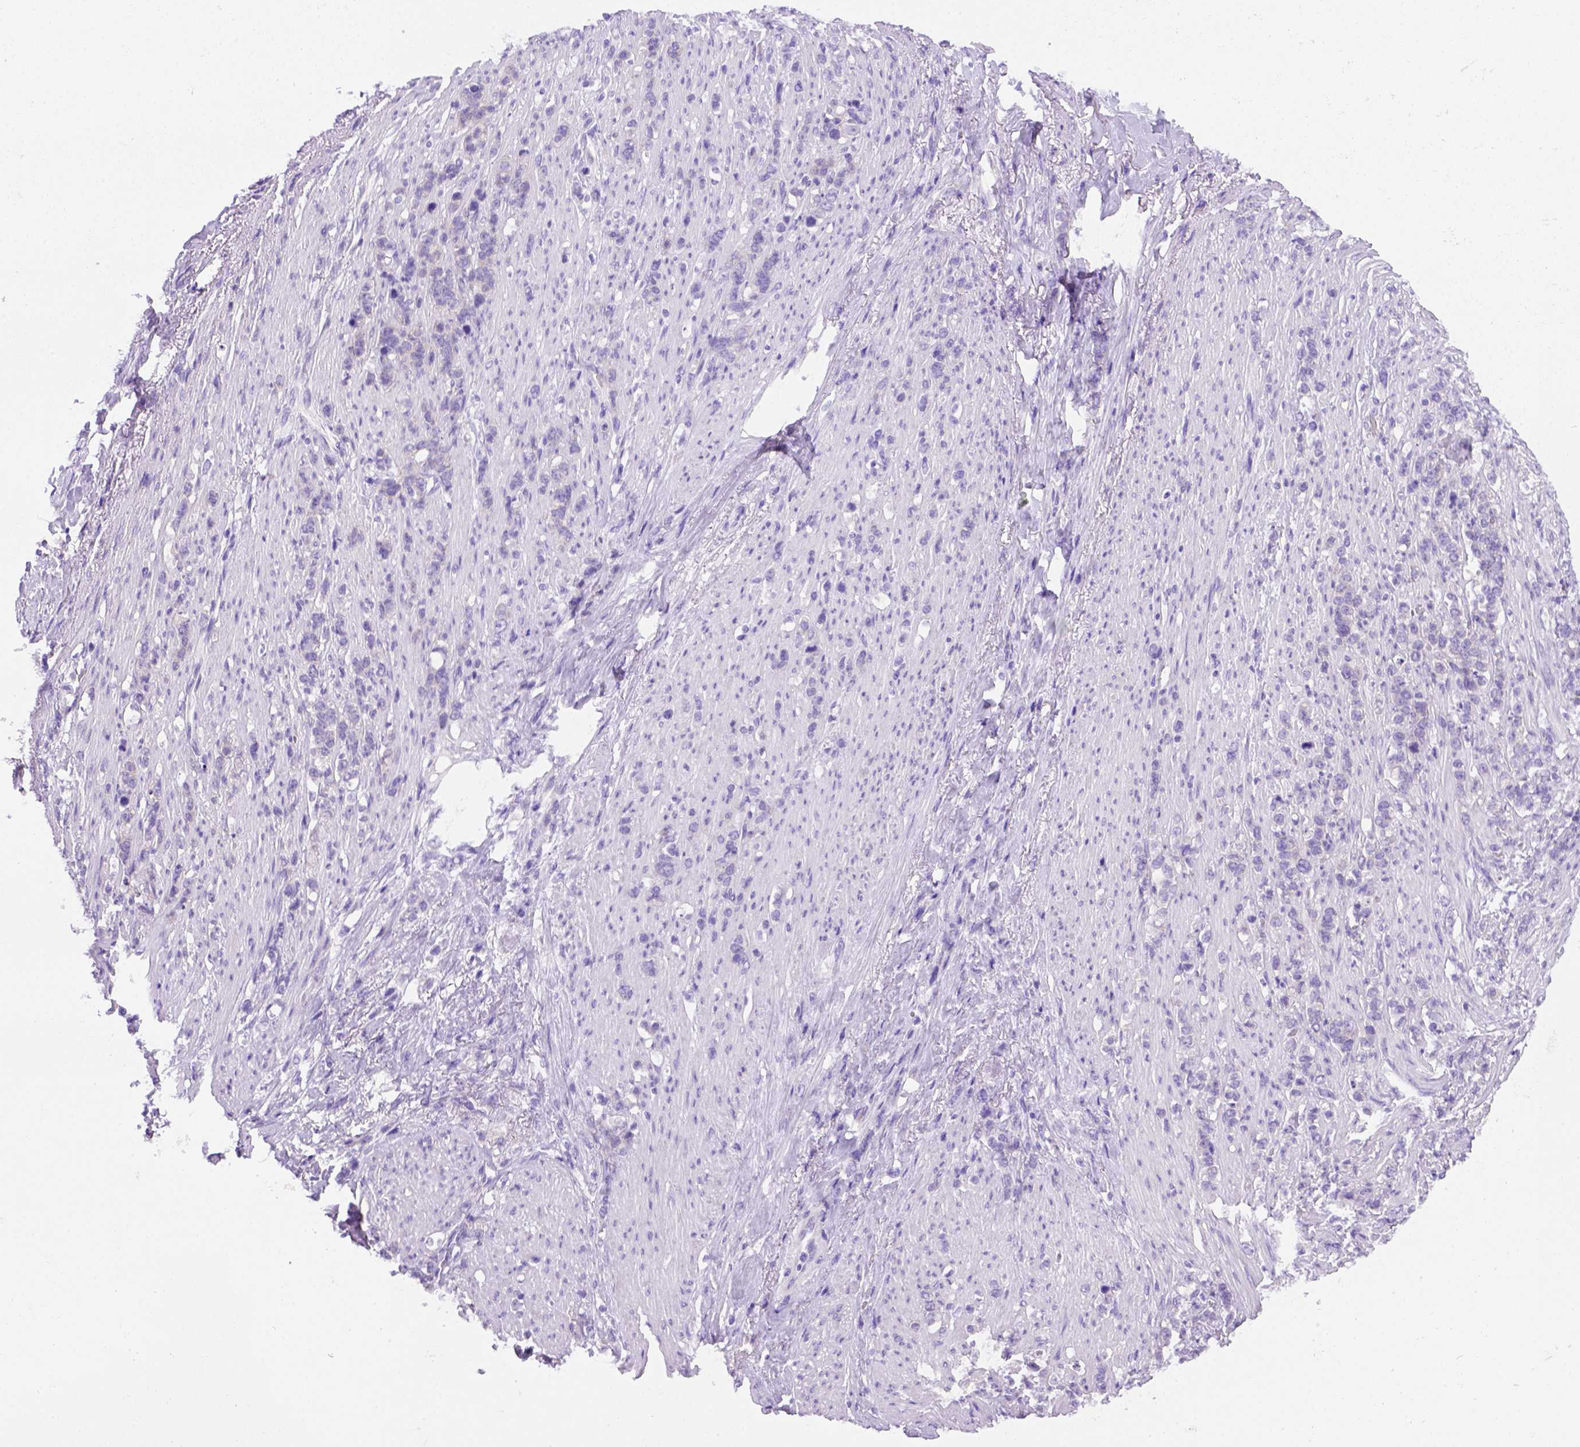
{"staining": {"intensity": "negative", "quantity": "none", "location": "none"}, "tissue": "stomach cancer", "cell_type": "Tumor cells", "image_type": "cancer", "snomed": [{"axis": "morphology", "description": "Adenocarcinoma, NOS"}, {"axis": "topography", "description": "Stomach, lower"}], "caption": "Histopathology image shows no protein positivity in tumor cells of stomach cancer (adenocarcinoma) tissue. (Brightfield microscopy of DAB immunohistochemistry (IHC) at high magnification).", "gene": "FOXI1", "patient": {"sex": "male", "age": 88}}